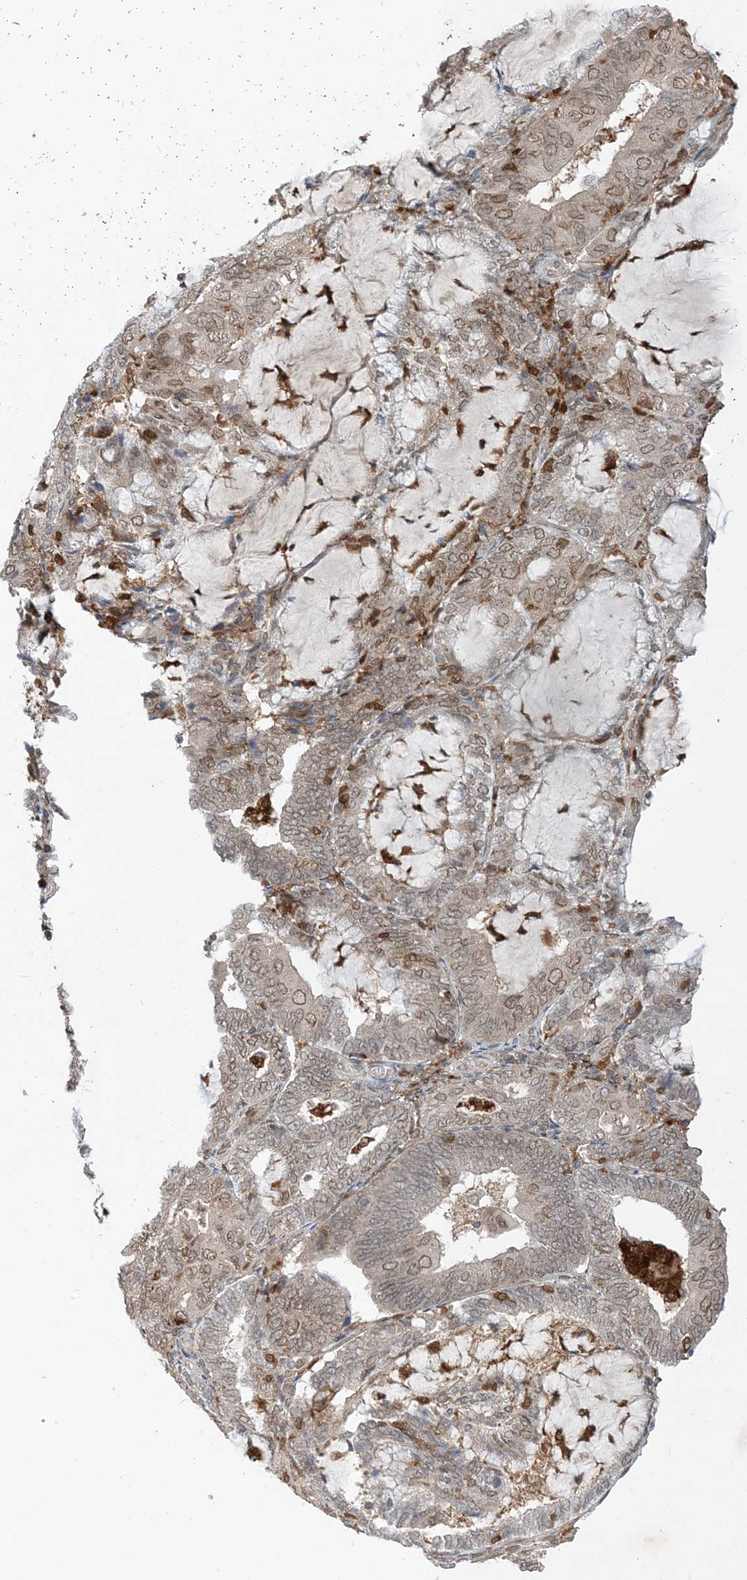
{"staining": {"intensity": "weak", "quantity": ">75%", "location": "cytoplasmic/membranous,nuclear"}, "tissue": "endometrial cancer", "cell_type": "Tumor cells", "image_type": "cancer", "snomed": [{"axis": "morphology", "description": "Adenocarcinoma, NOS"}, {"axis": "topography", "description": "Endometrium"}], "caption": "An immunohistochemistry (IHC) image of neoplastic tissue is shown. Protein staining in brown labels weak cytoplasmic/membranous and nuclear positivity in endometrial adenocarcinoma within tumor cells. (IHC, brightfield microscopy, high magnification).", "gene": "NAGK", "patient": {"sex": "female", "age": 81}}